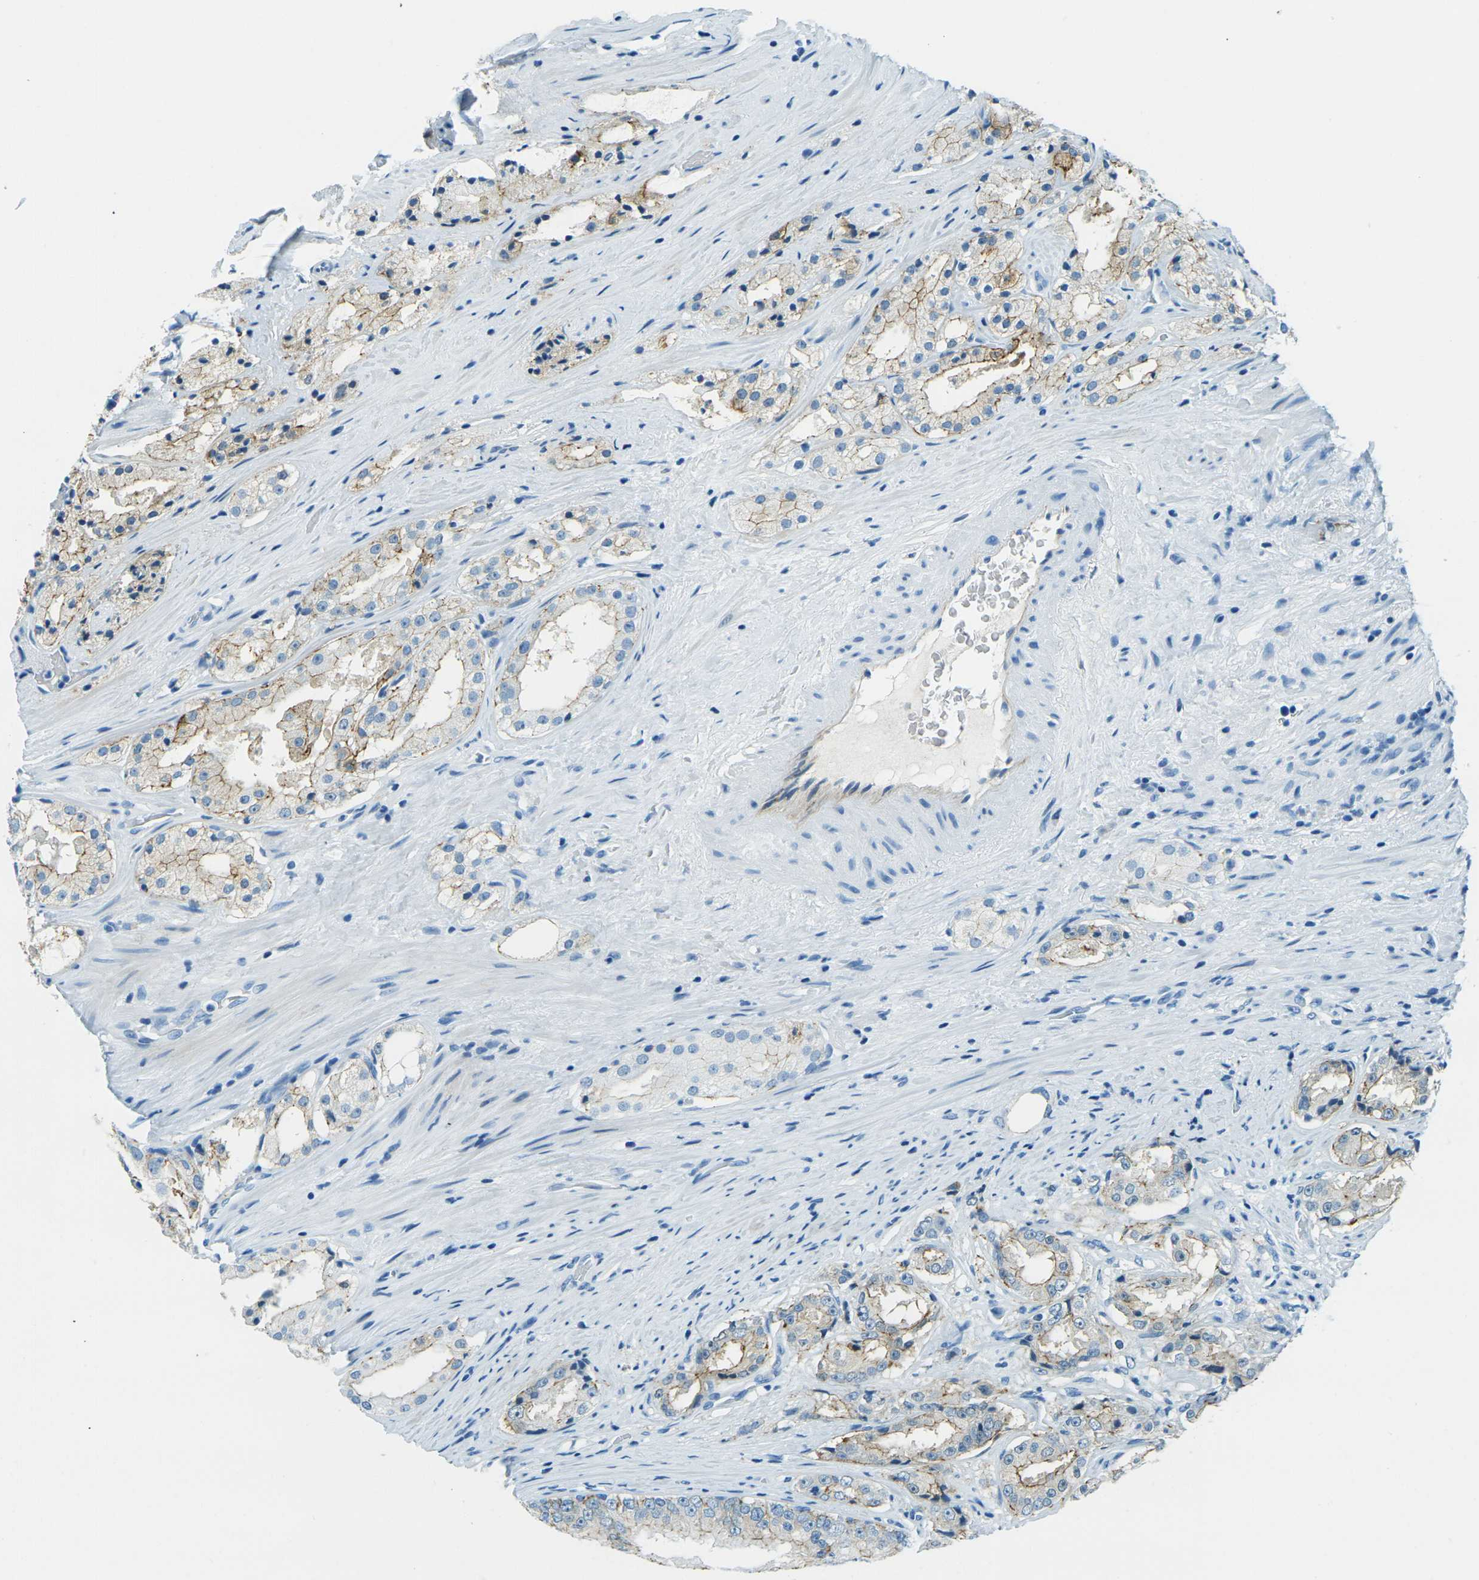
{"staining": {"intensity": "moderate", "quantity": "25%-75%", "location": "cytoplasmic/membranous"}, "tissue": "prostate cancer", "cell_type": "Tumor cells", "image_type": "cancer", "snomed": [{"axis": "morphology", "description": "Adenocarcinoma, High grade"}, {"axis": "topography", "description": "Prostate"}], "caption": "Immunohistochemical staining of human prostate cancer demonstrates medium levels of moderate cytoplasmic/membranous protein positivity in approximately 25%-75% of tumor cells.", "gene": "OCLN", "patient": {"sex": "male", "age": 73}}